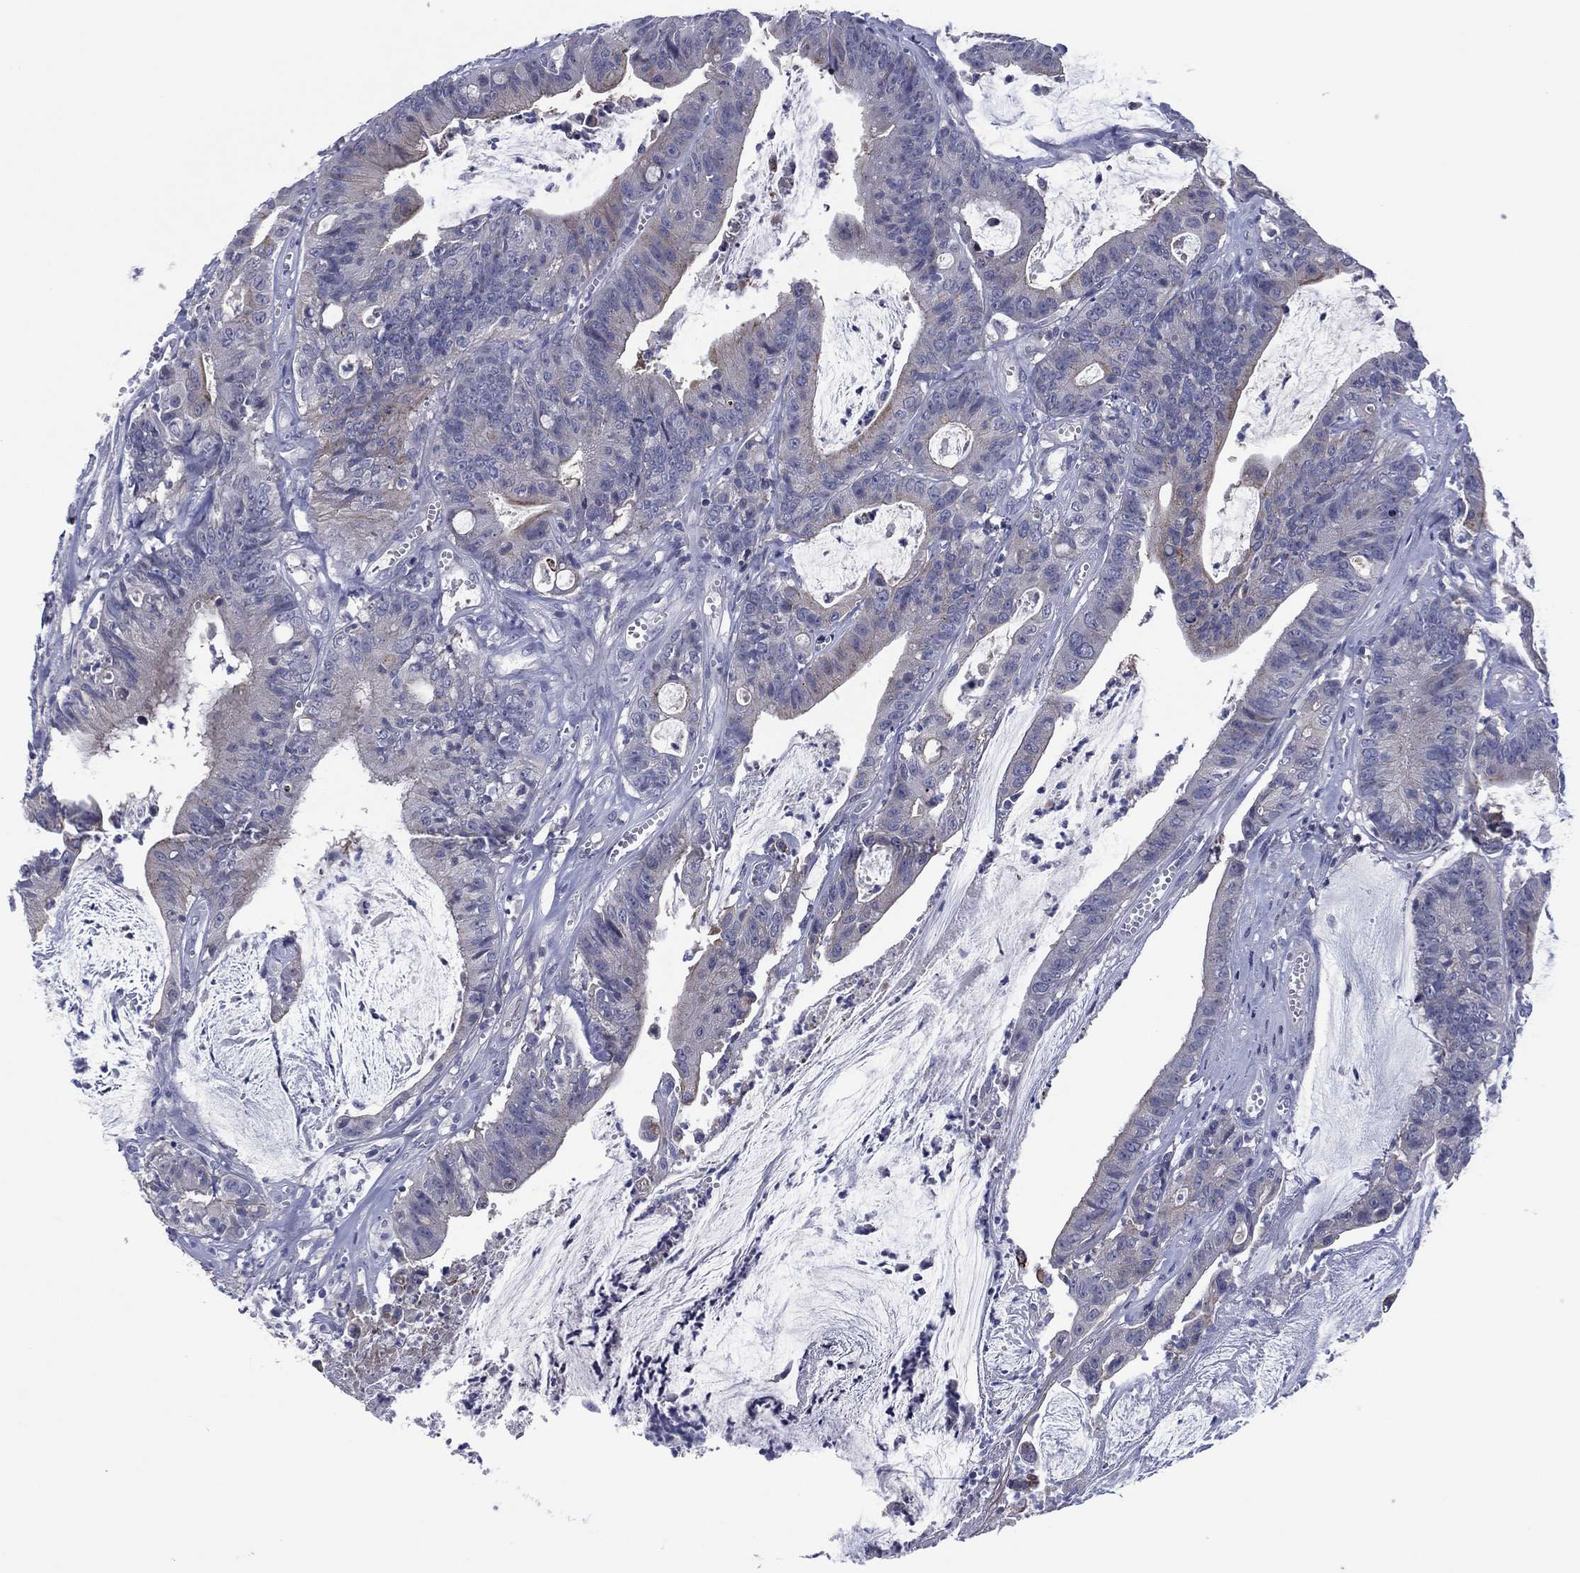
{"staining": {"intensity": "moderate", "quantity": "<25%", "location": "cytoplasmic/membranous"}, "tissue": "colorectal cancer", "cell_type": "Tumor cells", "image_type": "cancer", "snomed": [{"axis": "morphology", "description": "Adenocarcinoma, NOS"}, {"axis": "topography", "description": "Colon"}], "caption": "A low amount of moderate cytoplasmic/membranous staining is present in about <25% of tumor cells in colorectal cancer (adenocarcinoma) tissue.", "gene": "TRIM31", "patient": {"sex": "female", "age": 69}}